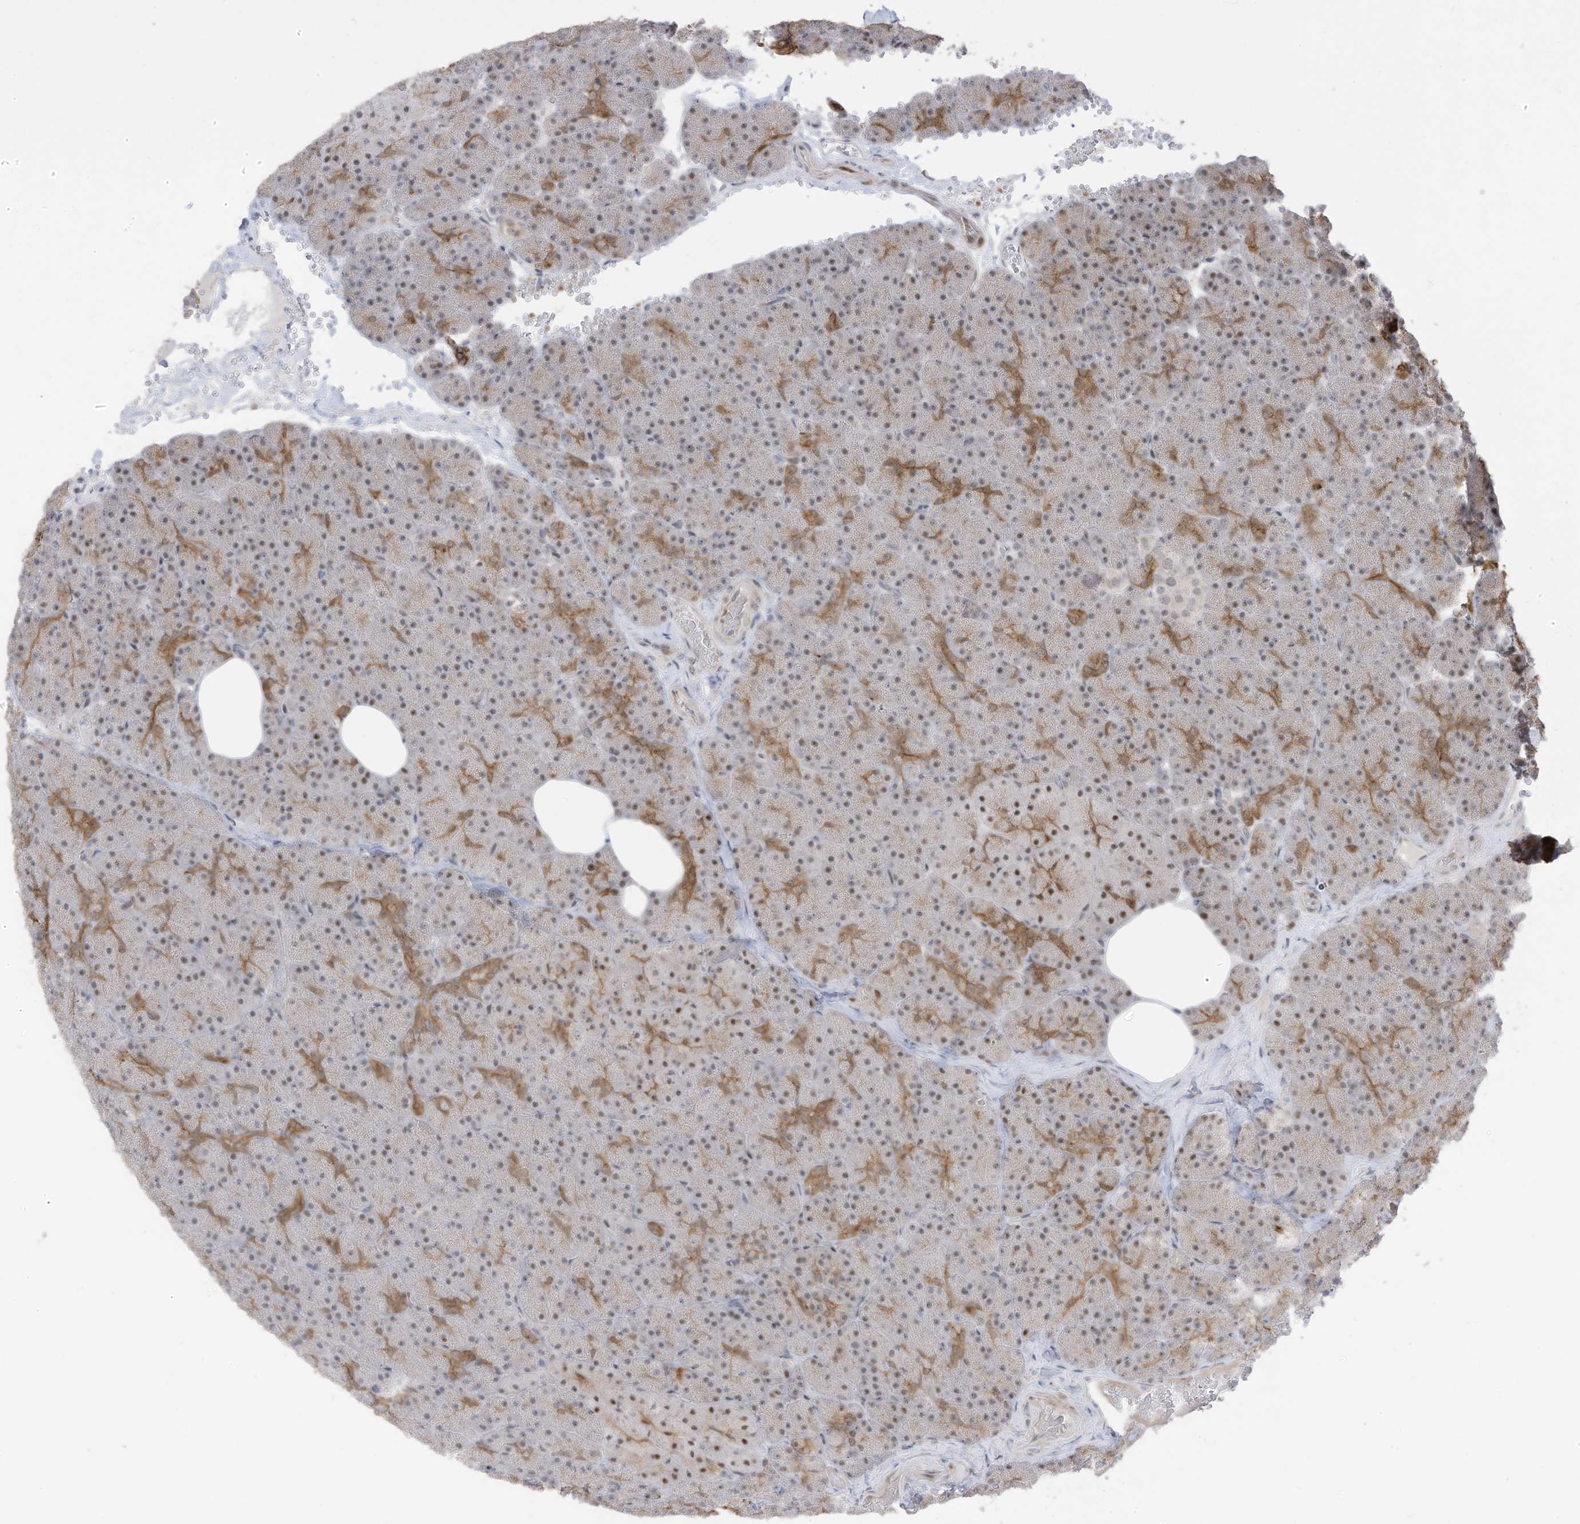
{"staining": {"intensity": "moderate", "quantity": "25%-75%", "location": "cytoplasmic/membranous,nuclear"}, "tissue": "pancreas", "cell_type": "Exocrine glandular cells", "image_type": "normal", "snomed": [{"axis": "morphology", "description": "Normal tissue, NOS"}, {"axis": "morphology", "description": "Carcinoid, malignant, NOS"}, {"axis": "topography", "description": "Pancreas"}], "caption": "This photomicrograph demonstrates benign pancreas stained with IHC to label a protein in brown. The cytoplasmic/membranous,nuclear of exocrine glandular cells show moderate positivity for the protein. Nuclei are counter-stained blue.", "gene": "ZCWPW2", "patient": {"sex": "female", "age": 35}}